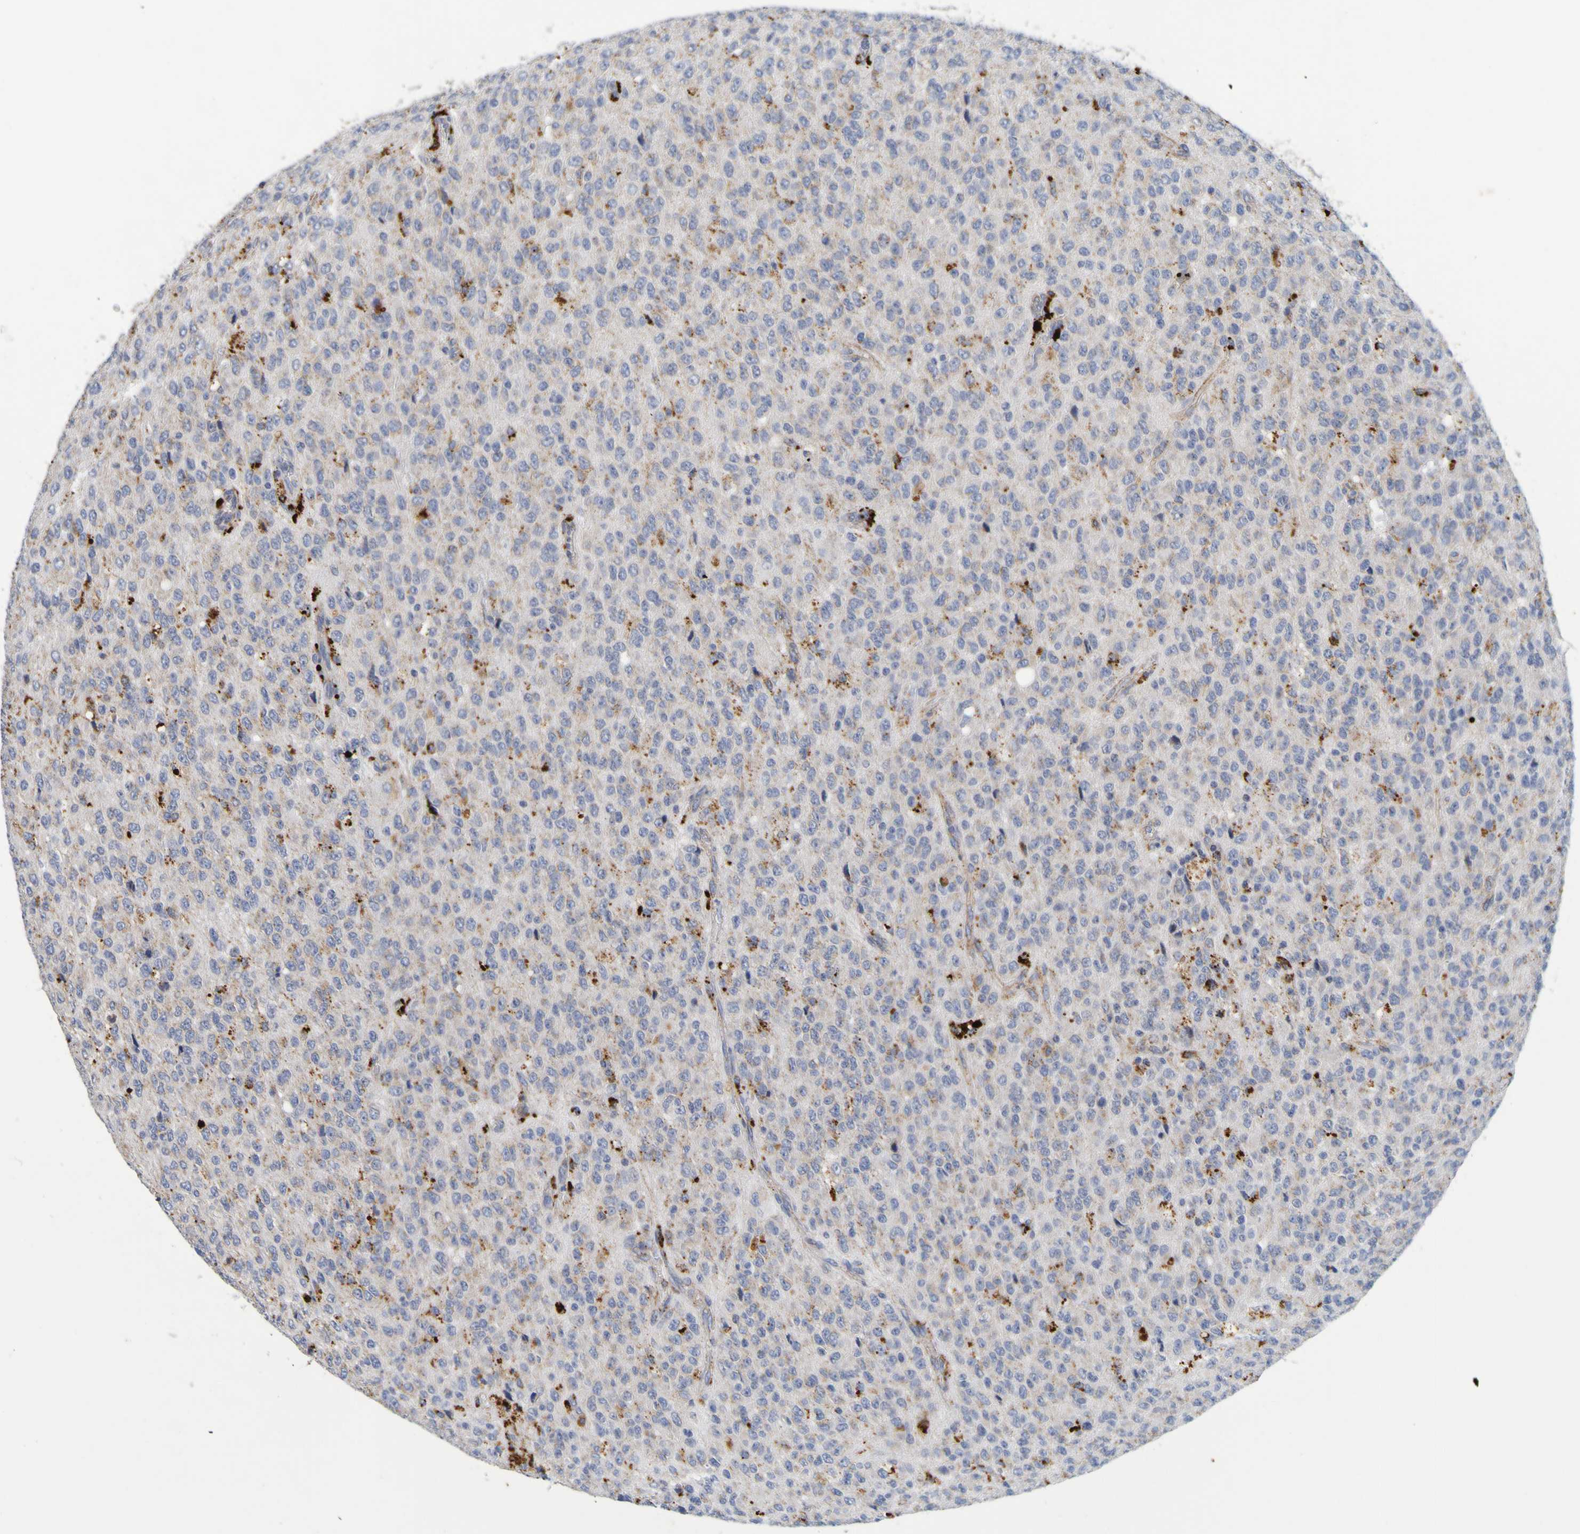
{"staining": {"intensity": "moderate", "quantity": "25%-75%", "location": "cytoplasmic/membranous"}, "tissue": "glioma", "cell_type": "Tumor cells", "image_type": "cancer", "snomed": [{"axis": "morphology", "description": "Glioma, malignant, High grade"}, {"axis": "topography", "description": "pancreas cauda"}], "caption": "Glioma was stained to show a protein in brown. There is medium levels of moderate cytoplasmic/membranous expression in about 25%-75% of tumor cells. (DAB (3,3'-diaminobenzidine) IHC, brown staining for protein, blue staining for nuclei).", "gene": "TPH1", "patient": {"sex": "male", "age": 60}}